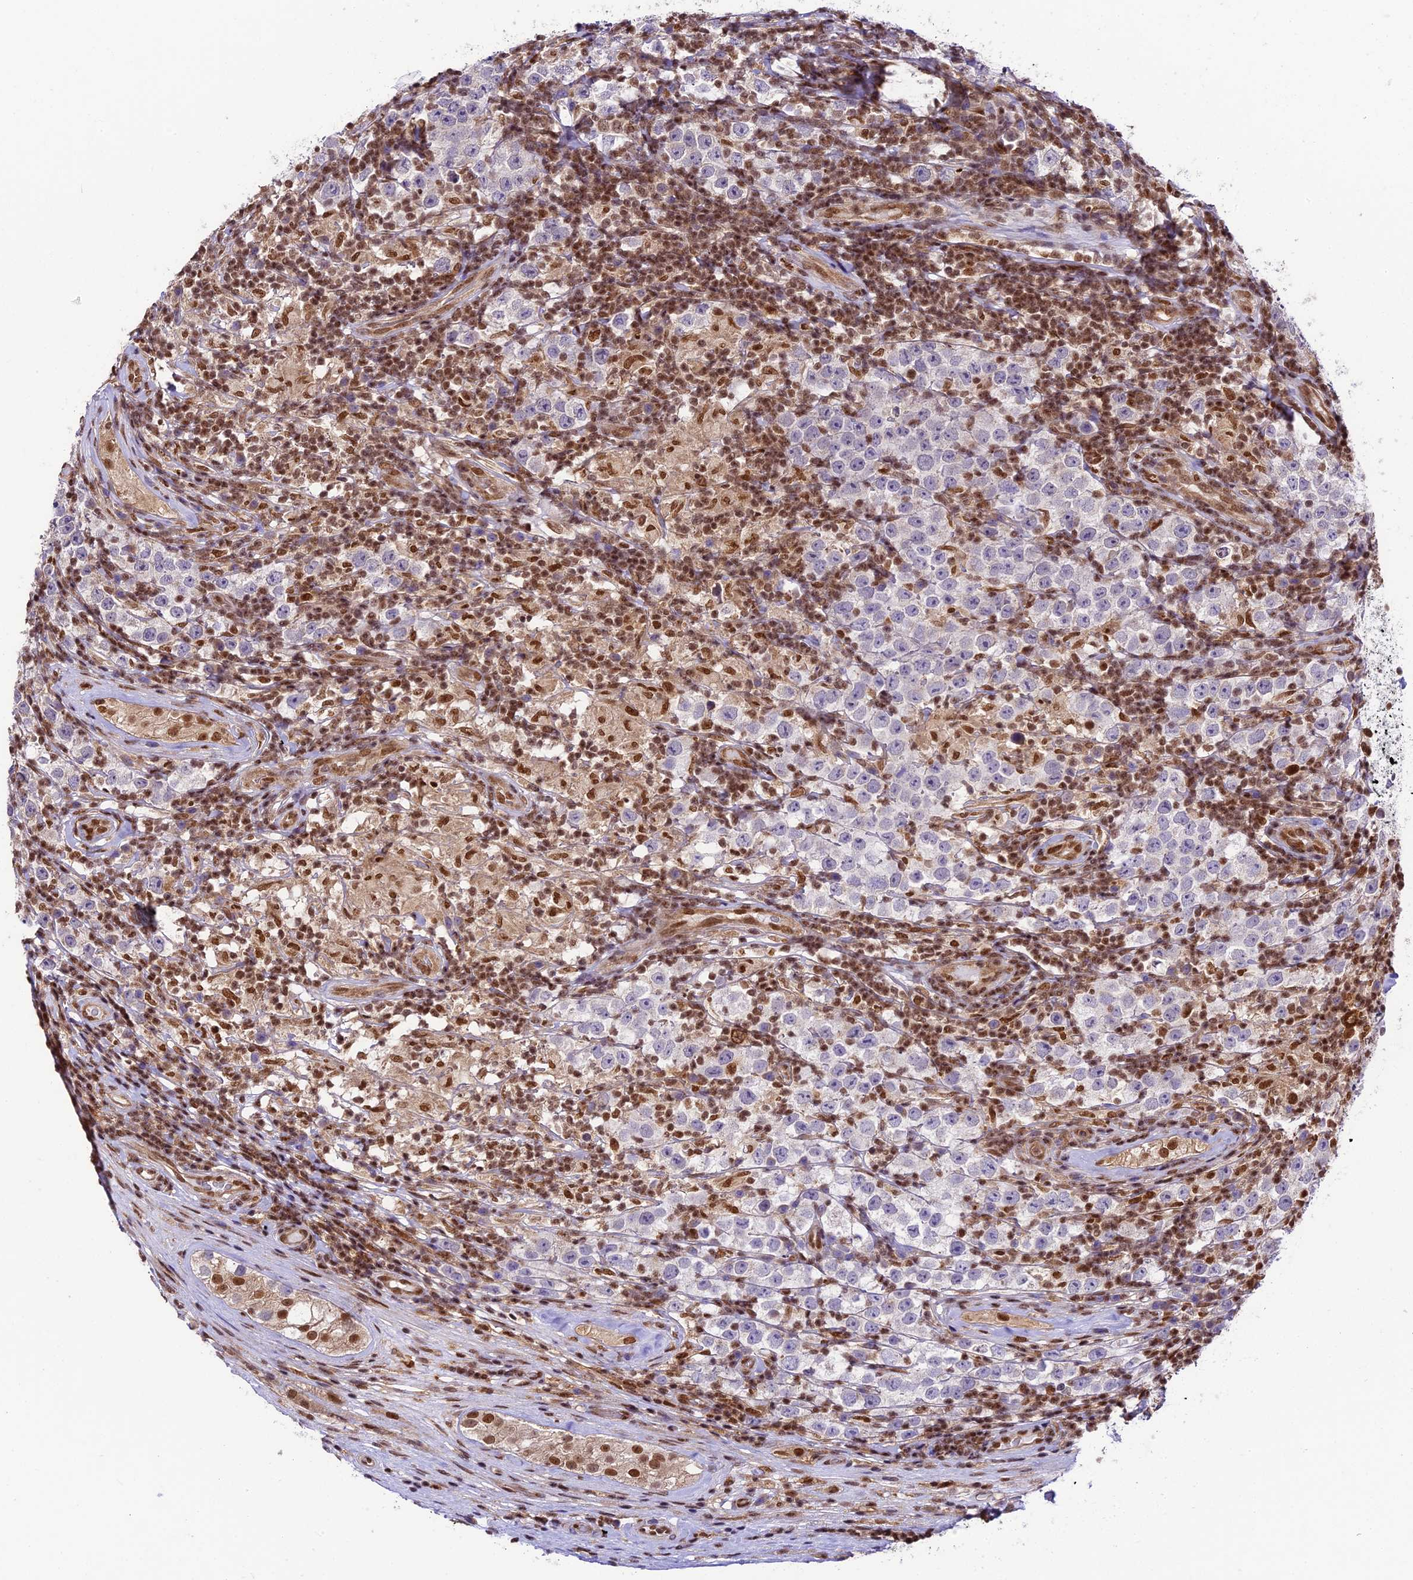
{"staining": {"intensity": "negative", "quantity": "none", "location": "none"}, "tissue": "testis cancer", "cell_type": "Tumor cells", "image_type": "cancer", "snomed": [{"axis": "morphology", "description": "Normal tissue, NOS"}, {"axis": "morphology", "description": "Urothelial carcinoma, High grade"}, {"axis": "morphology", "description": "Seminoma, NOS"}, {"axis": "morphology", "description": "Carcinoma, Embryonal, NOS"}, {"axis": "topography", "description": "Urinary bladder"}, {"axis": "topography", "description": "Testis"}], "caption": "Immunohistochemistry (IHC) image of testis cancer (seminoma) stained for a protein (brown), which shows no expression in tumor cells.", "gene": "TRIM22", "patient": {"sex": "male", "age": 41}}